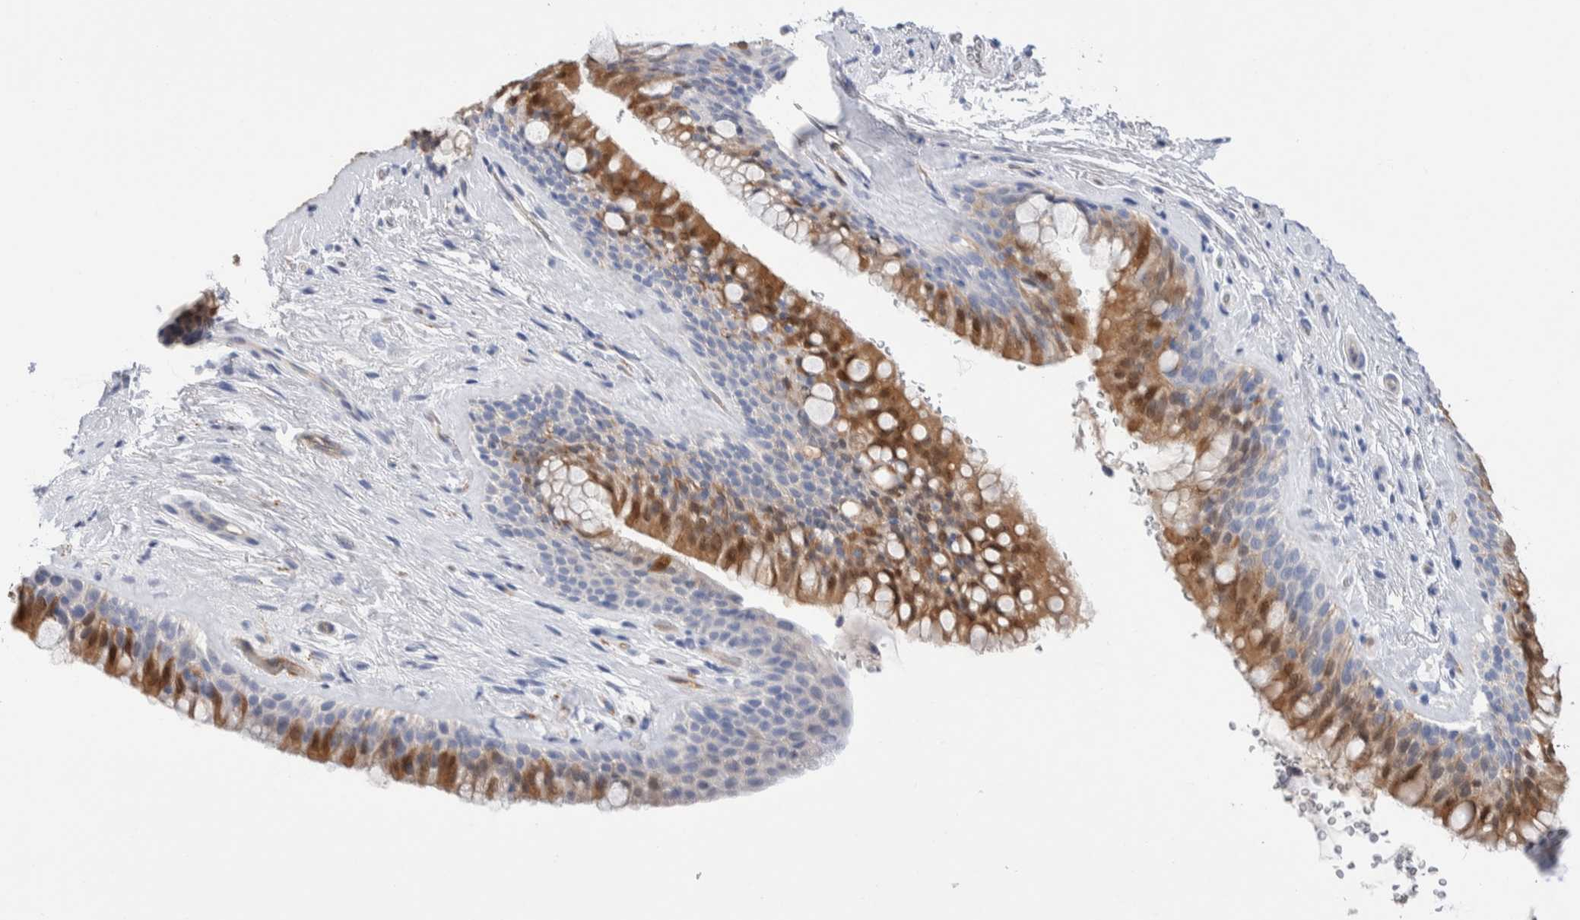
{"staining": {"intensity": "moderate", "quantity": ">75%", "location": "cytoplasmic/membranous,nuclear"}, "tissue": "bronchus", "cell_type": "Respiratory epithelial cells", "image_type": "normal", "snomed": [{"axis": "morphology", "description": "Normal tissue, NOS"}, {"axis": "topography", "description": "Cartilage tissue"}, {"axis": "topography", "description": "Bronchus"}], "caption": "Immunohistochemical staining of normal human bronchus reveals medium levels of moderate cytoplasmic/membranous,nuclear staining in about >75% of respiratory epithelial cells.", "gene": "METRNL", "patient": {"sex": "female", "age": 53}}